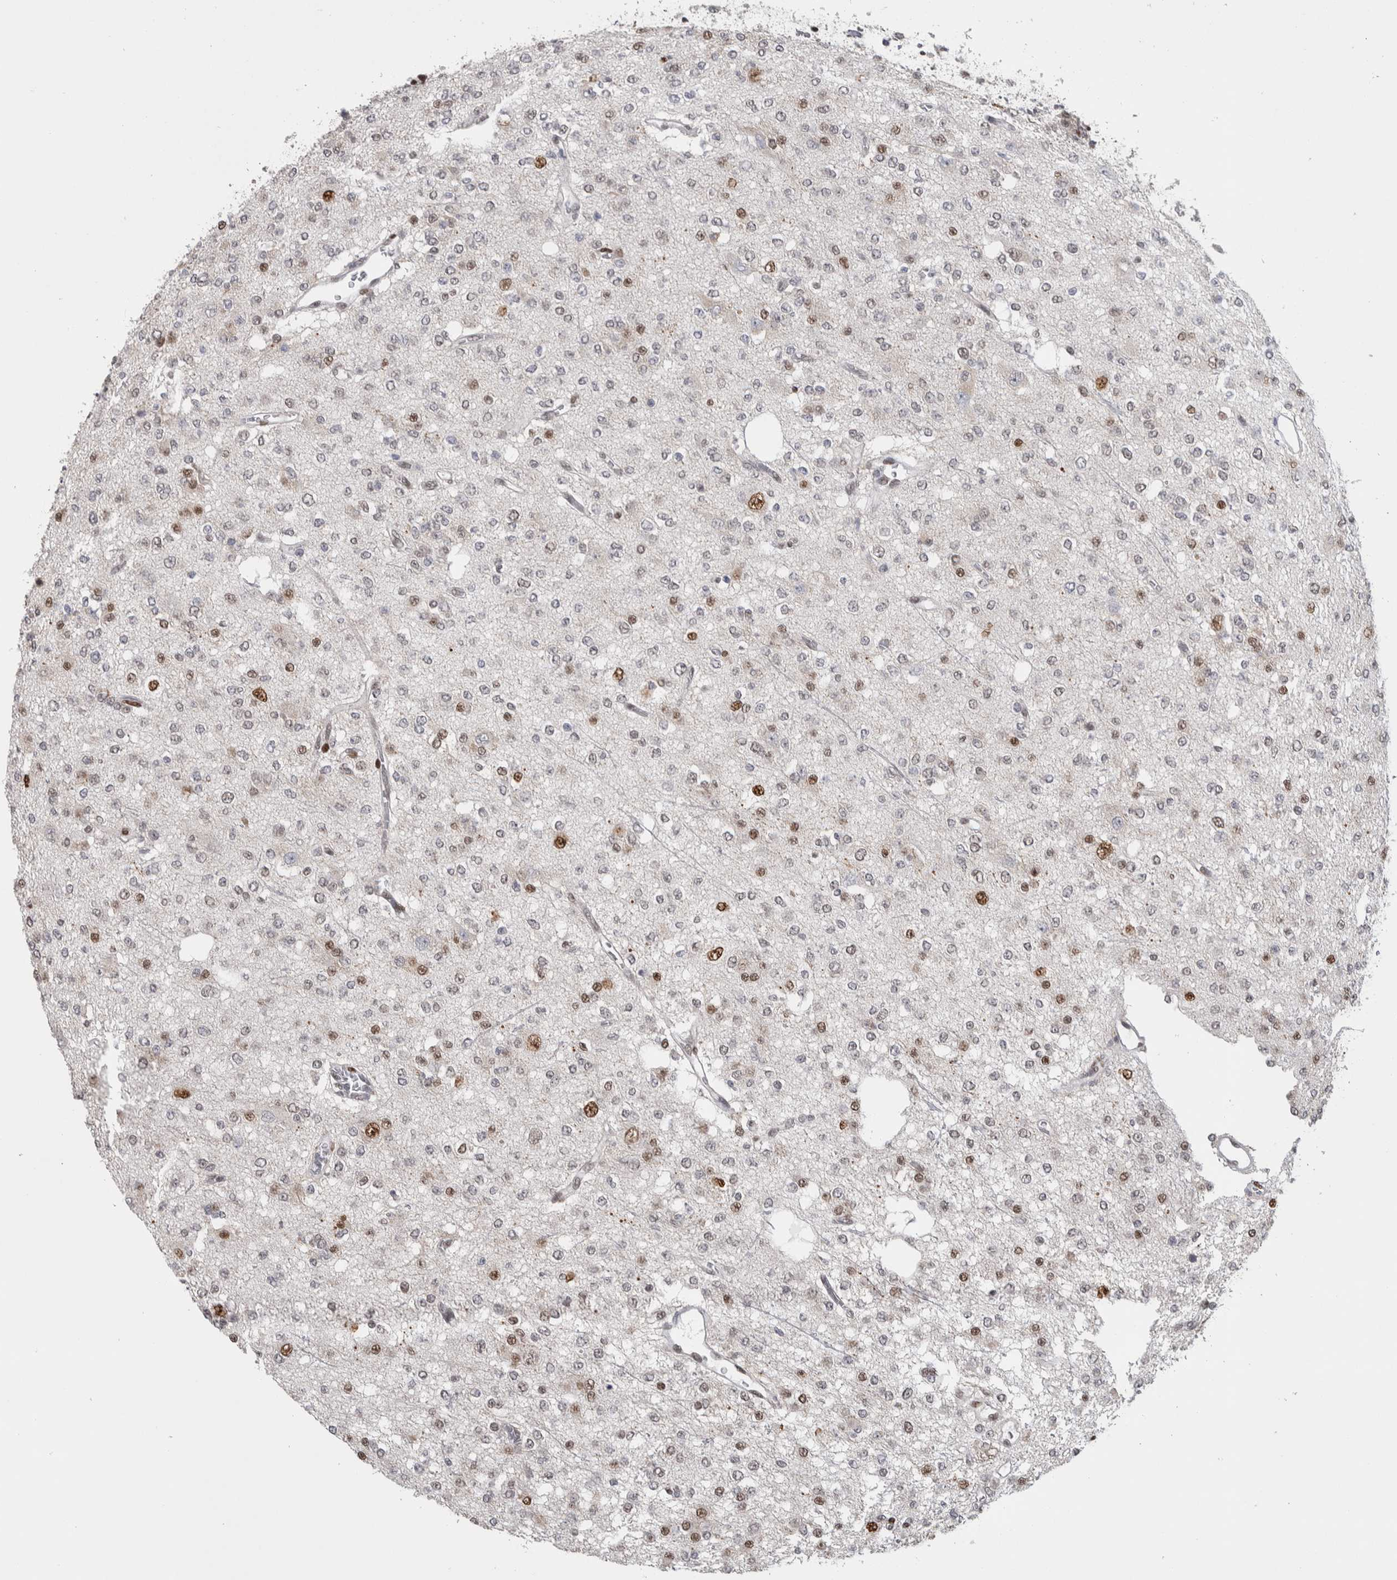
{"staining": {"intensity": "strong", "quantity": "<25%", "location": "nuclear"}, "tissue": "glioma", "cell_type": "Tumor cells", "image_type": "cancer", "snomed": [{"axis": "morphology", "description": "Glioma, malignant, Low grade"}, {"axis": "topography", "description": "Brain"}], "caption": "Strong nuclear staining is appreciated in approximately <25% of tumor cells in glioma. The staining was performed using DAB (3,3'-diaminobenzidine), with brown indicating positive protein expression. Nuclei are stained blue with hematoxylin.", "gene": "HEXIM2", "patient": {"sex": "male", "age": 38}}